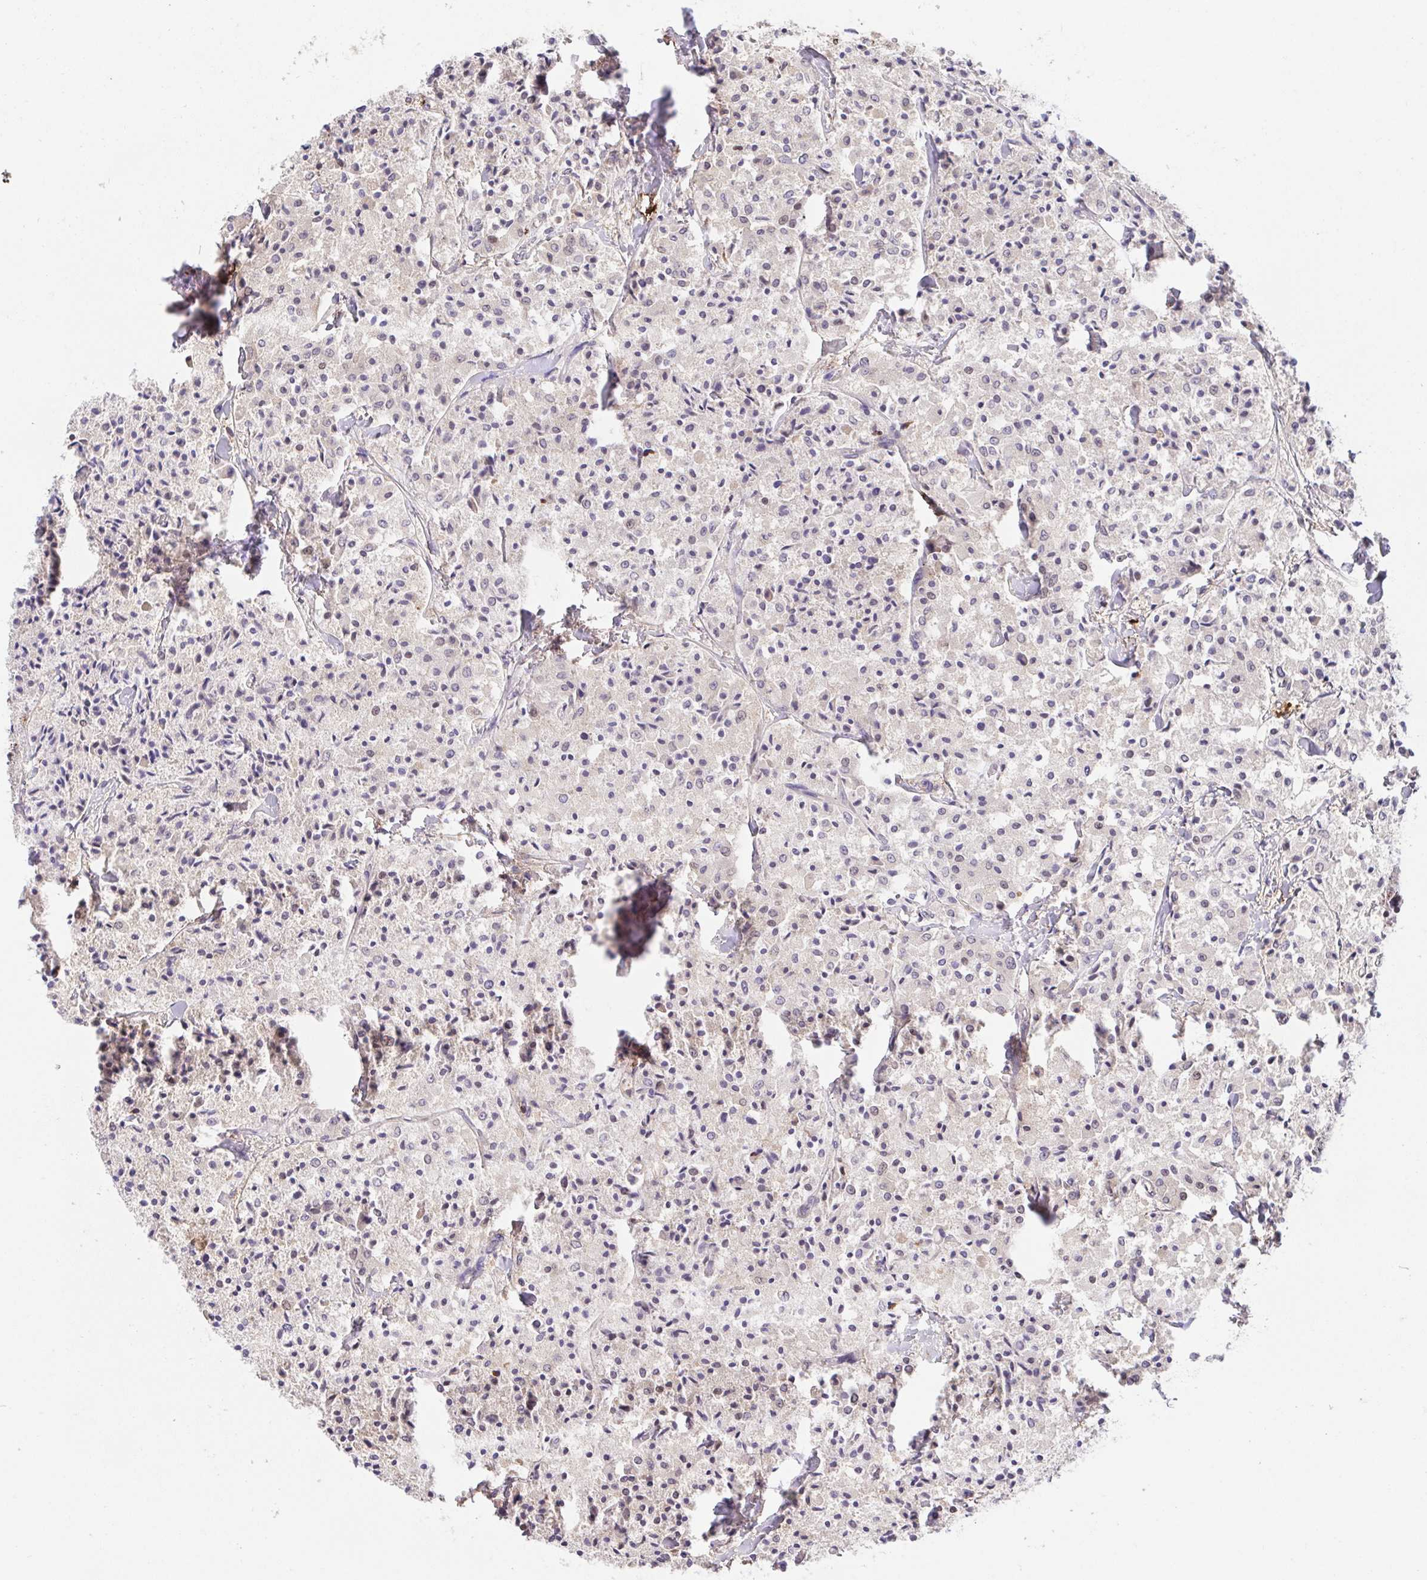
{"staining": {"intensity": "weak", "quantity": "25%-75%", "location": "nuclear"}, "tissue": "carcinoid", "cell_type": "Tumor cells", "image_type": "cancer", "snomed": [{"axis": "morphology", "description": "Carcinoid, malignant, NOS"}, {"axis": "topography", "description": "Lung"}], "caption": "Weak nuclear staining for a protein is identified in approximately 25%-75% of tumor cells of carcinoid using immunohistochemistry.", "gene": "PREPL", "patient": {"sex": "male", "age": 71}}